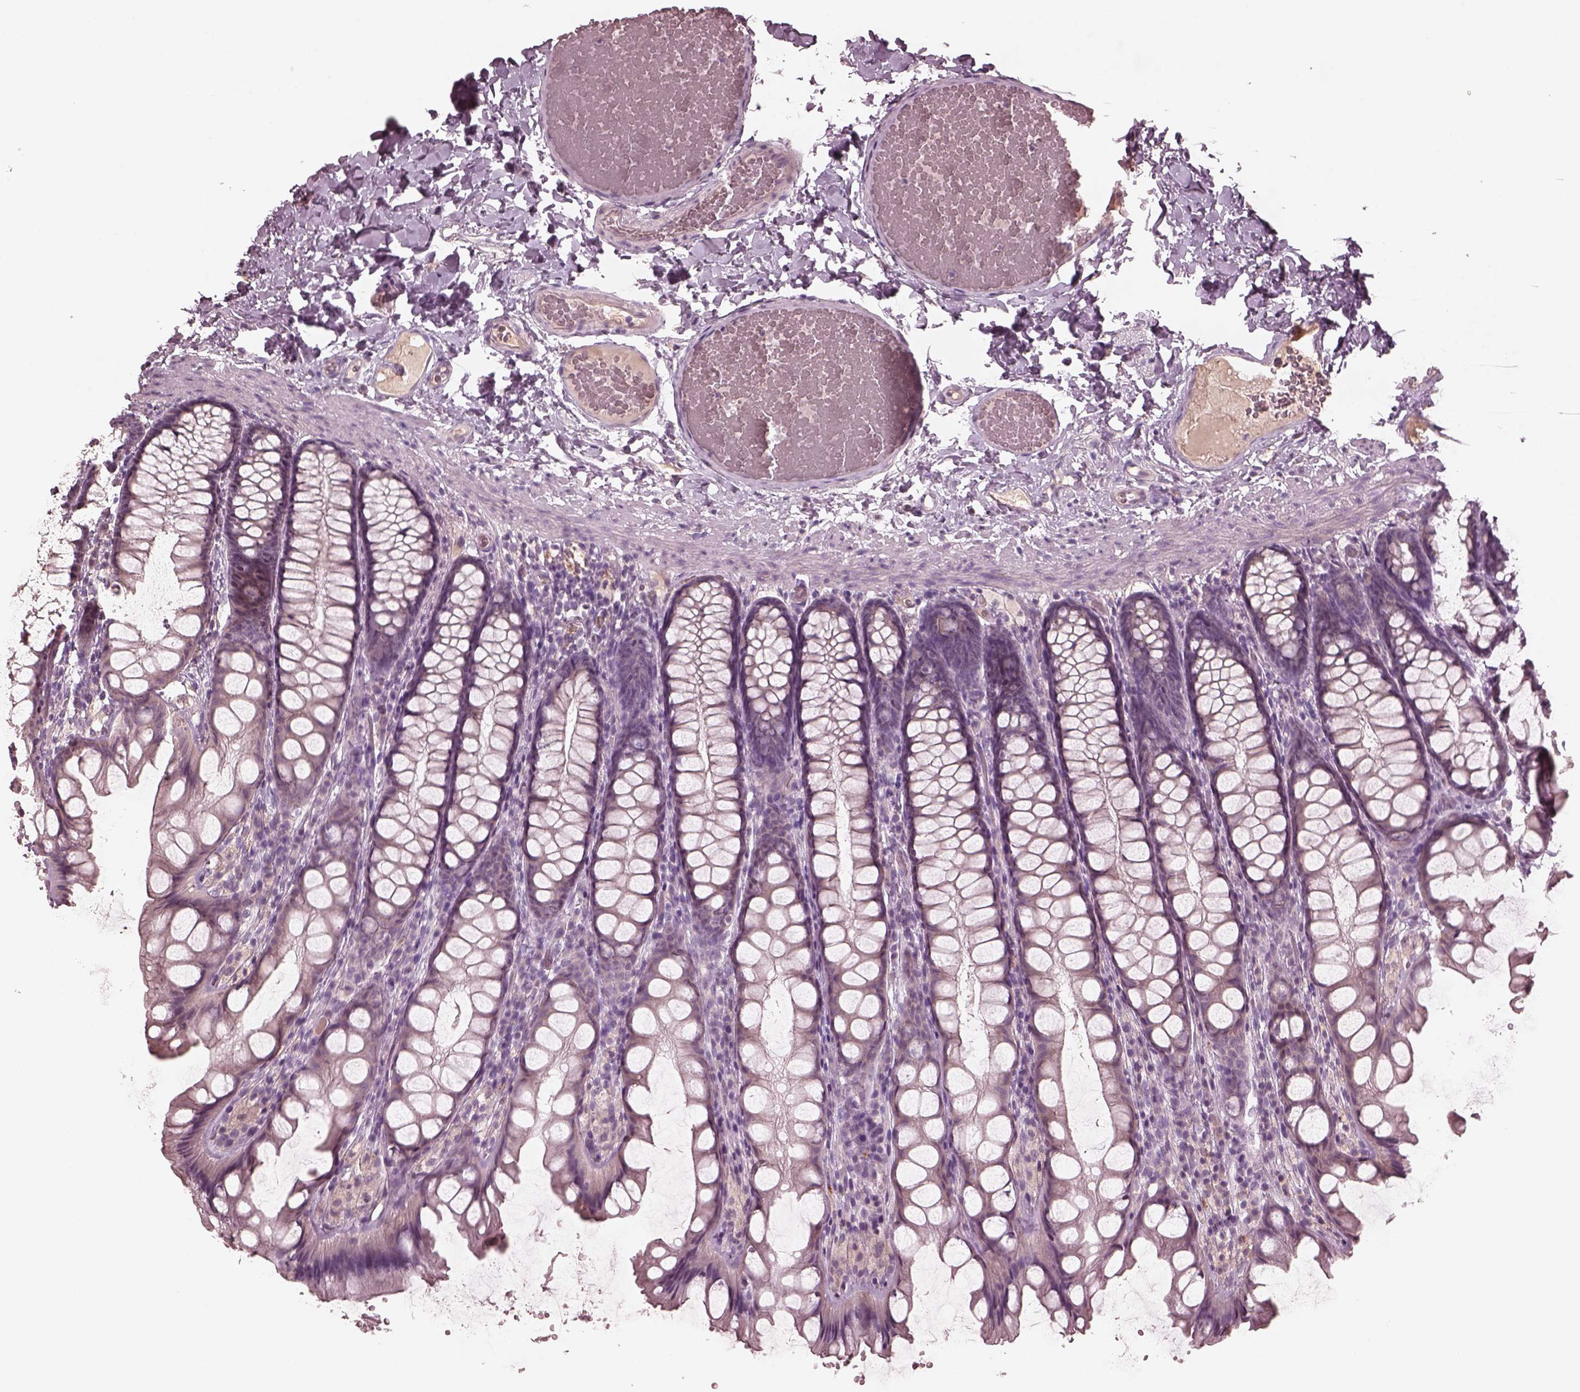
{"staining": {"intensity": "negative", "quantity": "none", "location": "none"}, "tissue": "colon", "cell_type": "Endothelial cells", "image_type": "normal", "snomed": [{"axis": "morphology", "description": "Normal tissue, NOS"}, {"axis": "topography", "description": "Colon"}], "caption": "Immunohistochemistry (IHC) photomicrograph of normal colon: human colon stained with DAB (3,3'-diaminobenzidine) displays no significant protein expression in endothelial cells. (DAB (3,3'-diaminobenzidine) immunohistochemistry (IHC) with hematoxylin counter stain).", "gene": "VWA5B1", "patient": {"sex": "male", "age": 47}}